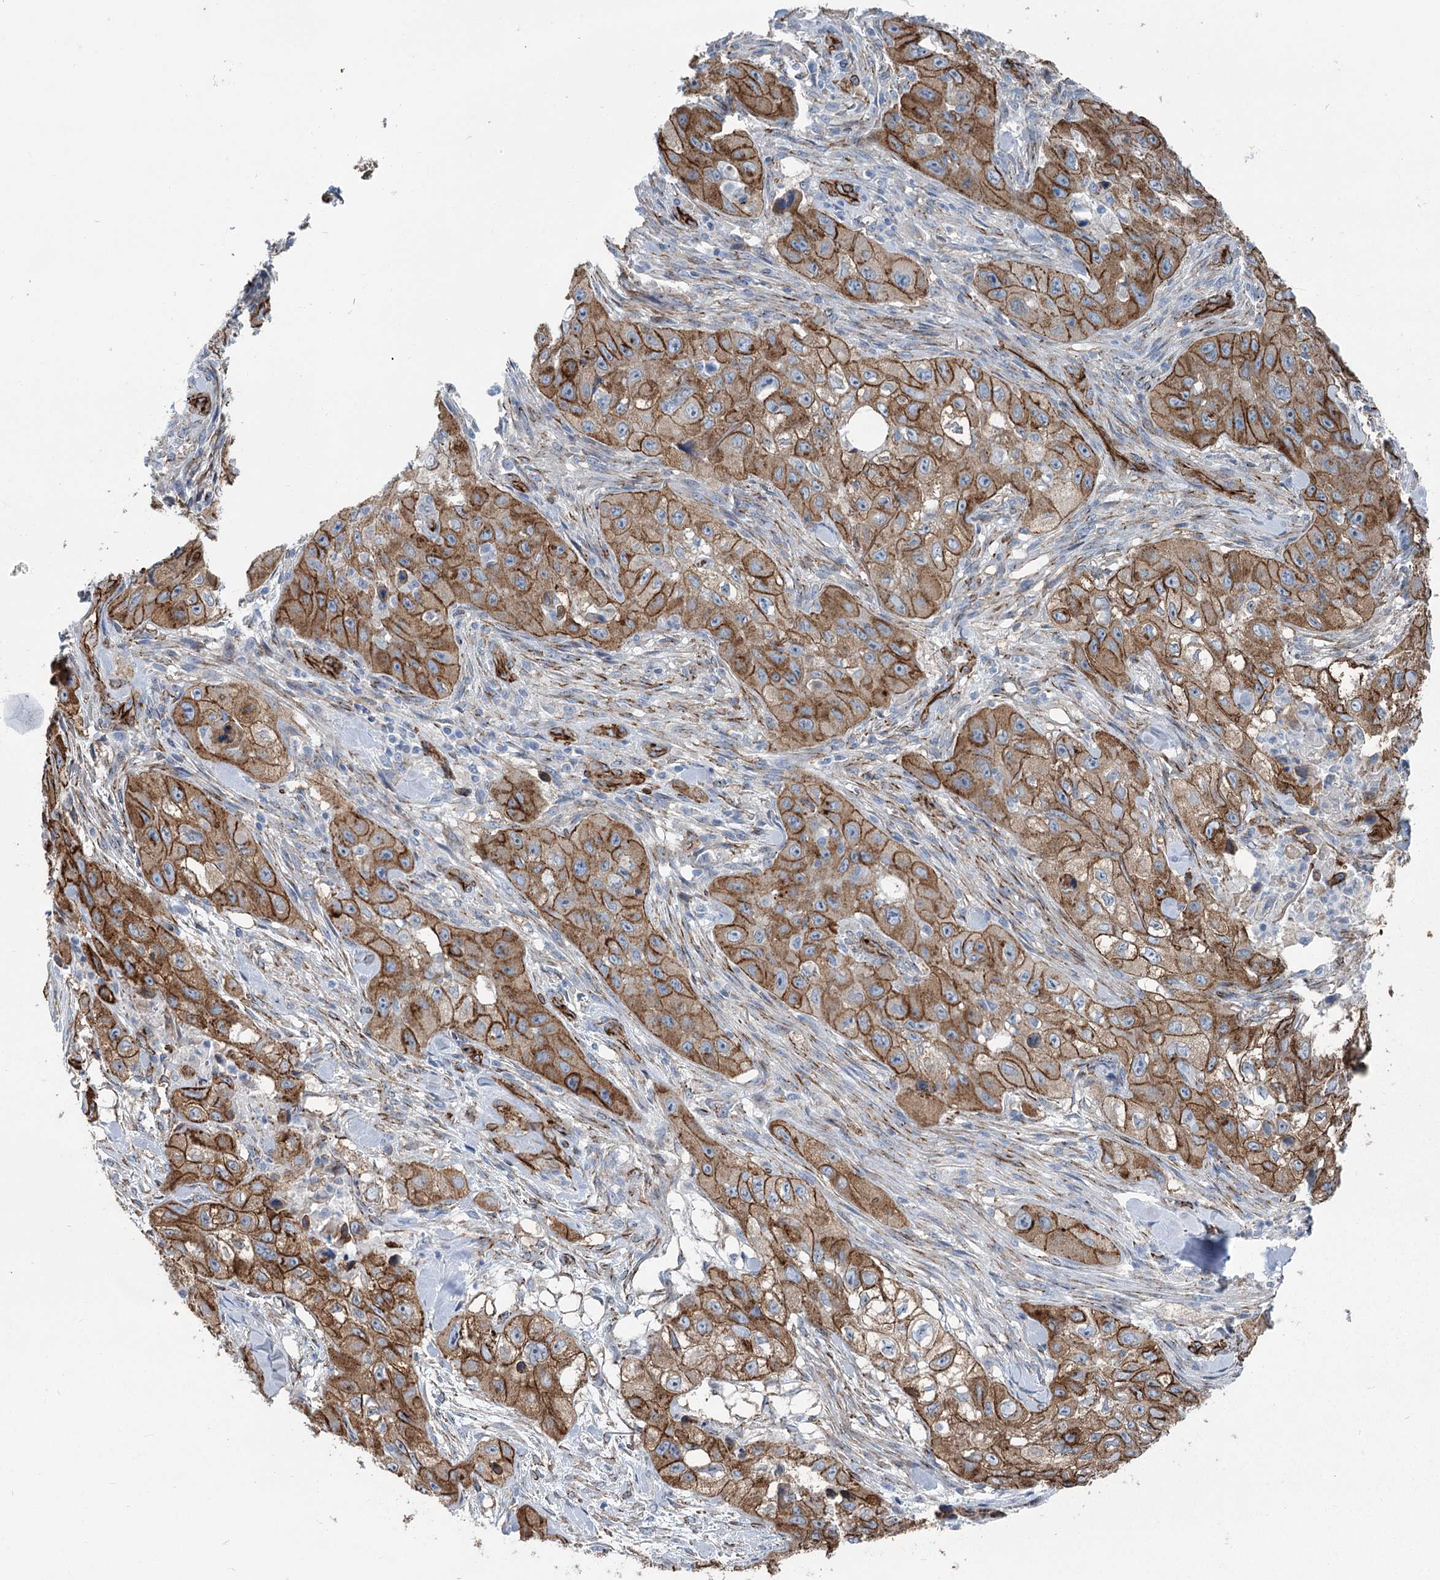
{"staining": {"intensity": "moderate", "quantity": ">75%", "location": "cytoplasmic/membranous"}, "tissue": "skin cancer", "cell_type": "Tumor cells", "image_type": "cancer", "snomed": [{"axis": "morphology", "description": "Squamous cell carcinoma, NOS"}, {"axis": "topography", "description": "Skin"}, {"axis": "topography", "description": "Subcutis"}], "caption": "The photomicrograph reveals immunohistochemical staining of skin cancer (squamous cell carcinoma). There is moderate cytoplasmic/membranous expression is appreciated in about >75% of tumor cells.", "gene": "IQSEC1", "patient": {"sex": "male", "age": 73}}